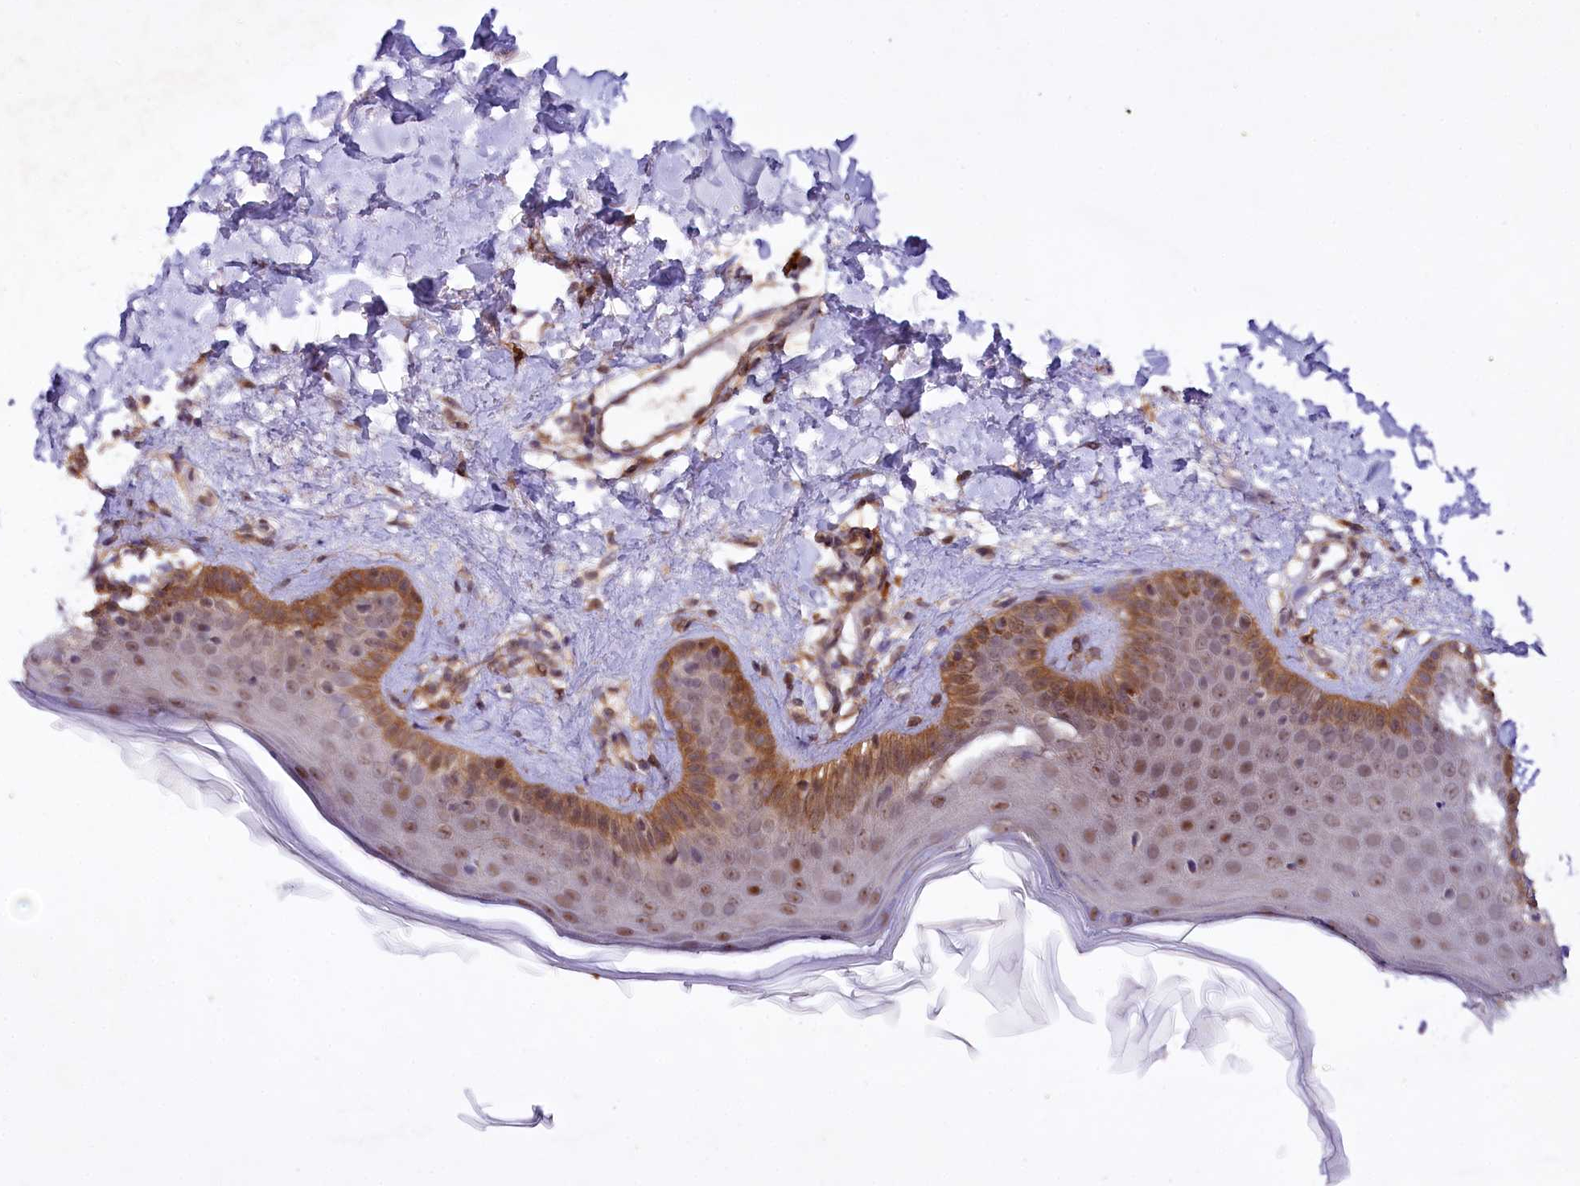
{"staining": {"intensity": "moderate", "quantity": ">75%", "location": "cytoplasmic/membranous"}, "tissue": "skin", "cell_type": "Fibroblasts", "image_type": "normal", "snomed": [{"axis": "morphology", "description": "Normal tissue, NOS"}, {"axis": "topography", "description": "Skin"}], "caption": "A brown stain labels moderate cytoplasmic/membranous positivity of a protein in fibroblasts of unremarkable human skin. The protein of interest is shown in brown color, while the nuclei are stained blue.", "gene": "PHLDB1", "patient": {"sex": "male", "age": 52}}